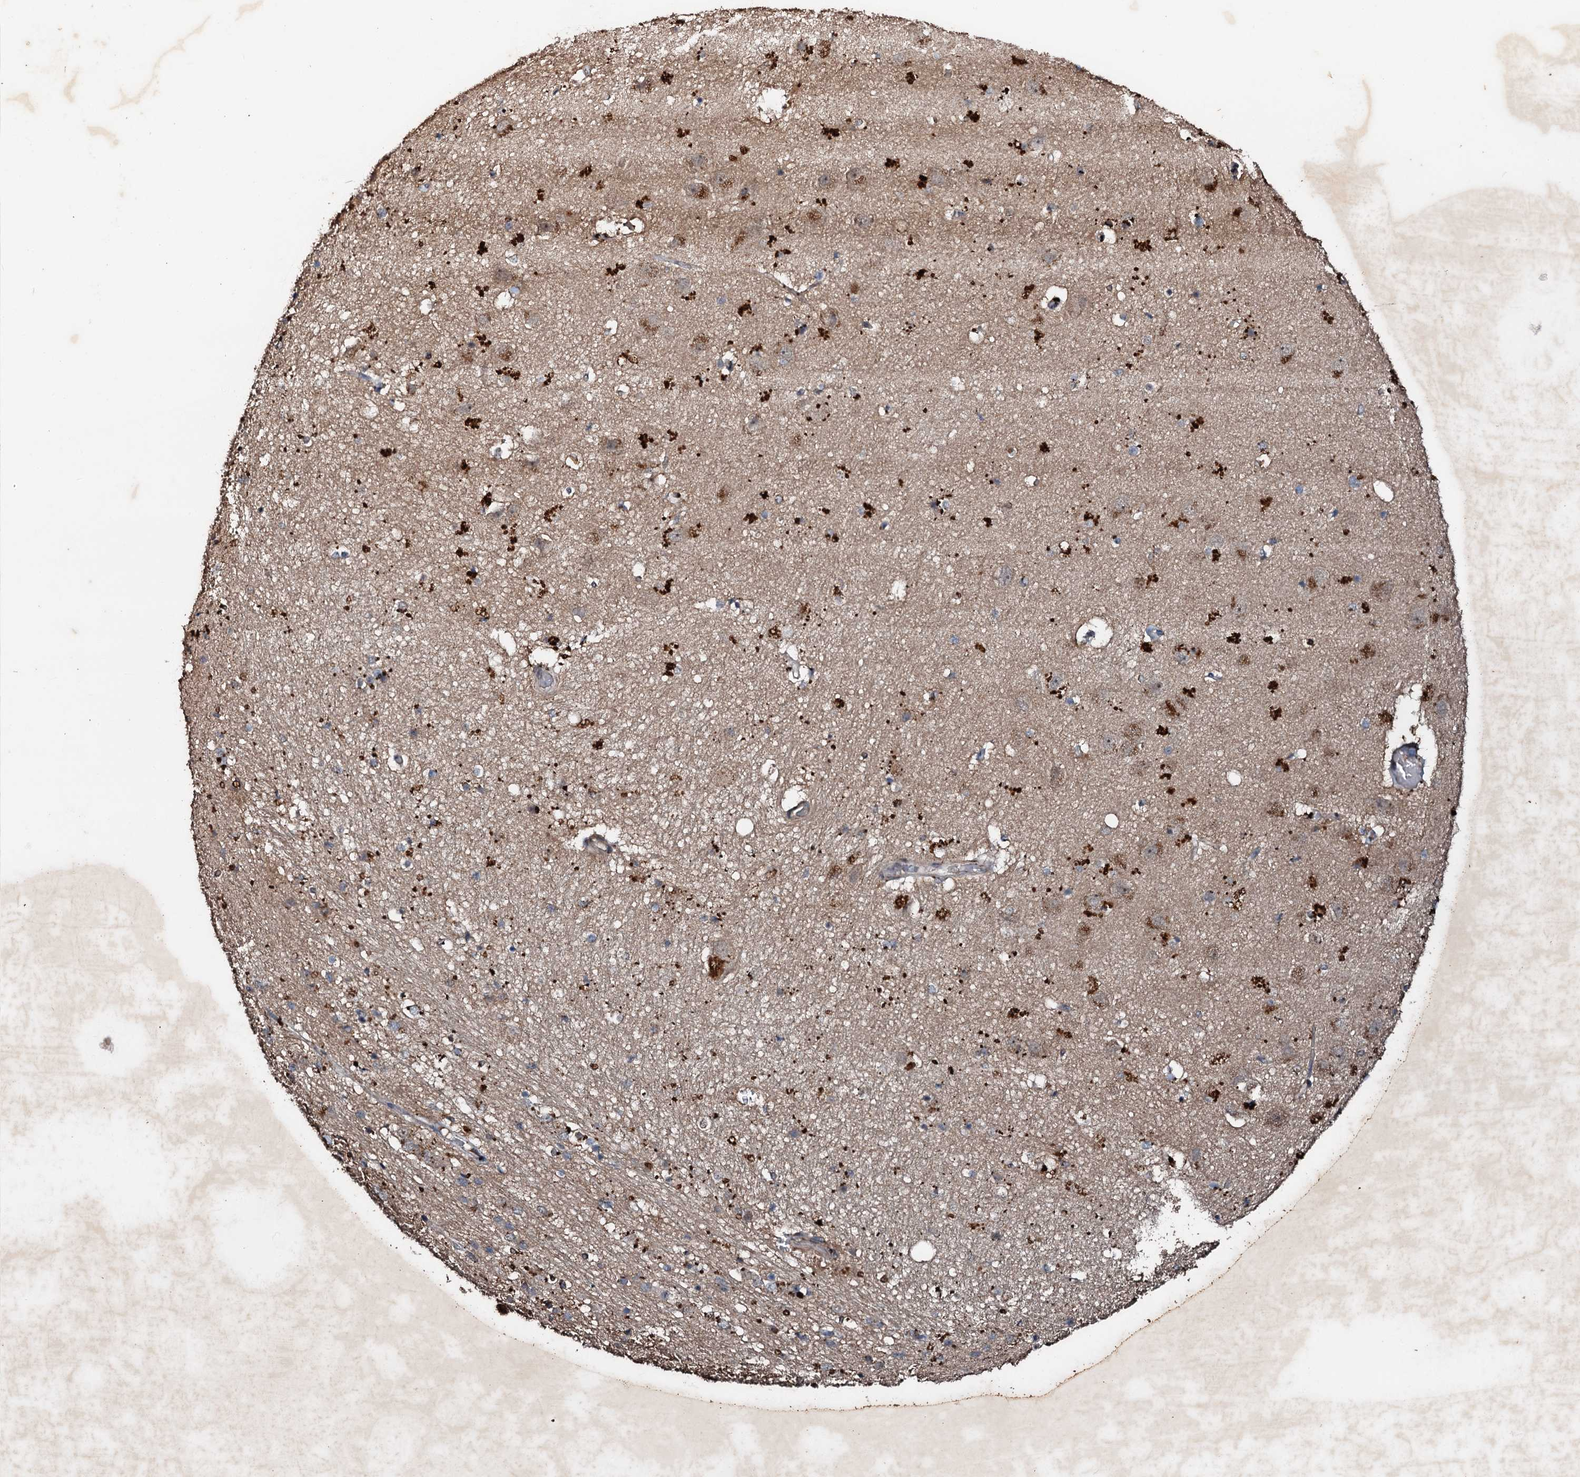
{"staining": {"intensity": "strong", "quantity": "<25%", "location": "cytoplasmic/membranous"}, "tissue": "hippocampus", "cell_type": "Glial cells", "image_type": "normal", "snomed": [{"axis": "morphology", "description": "Normal tissue, NOS"}, {"axis": "topography", "description": "Hippocampus"}], "caption": "Approximately <25% of glial cells in benign human hippocampus display strong cytoplasmic/membranous protein staining as visualized by brown immunohistochemical staining.", "gene": "ADAMTS10", "patient": {"sex": "female", "age": 52}}